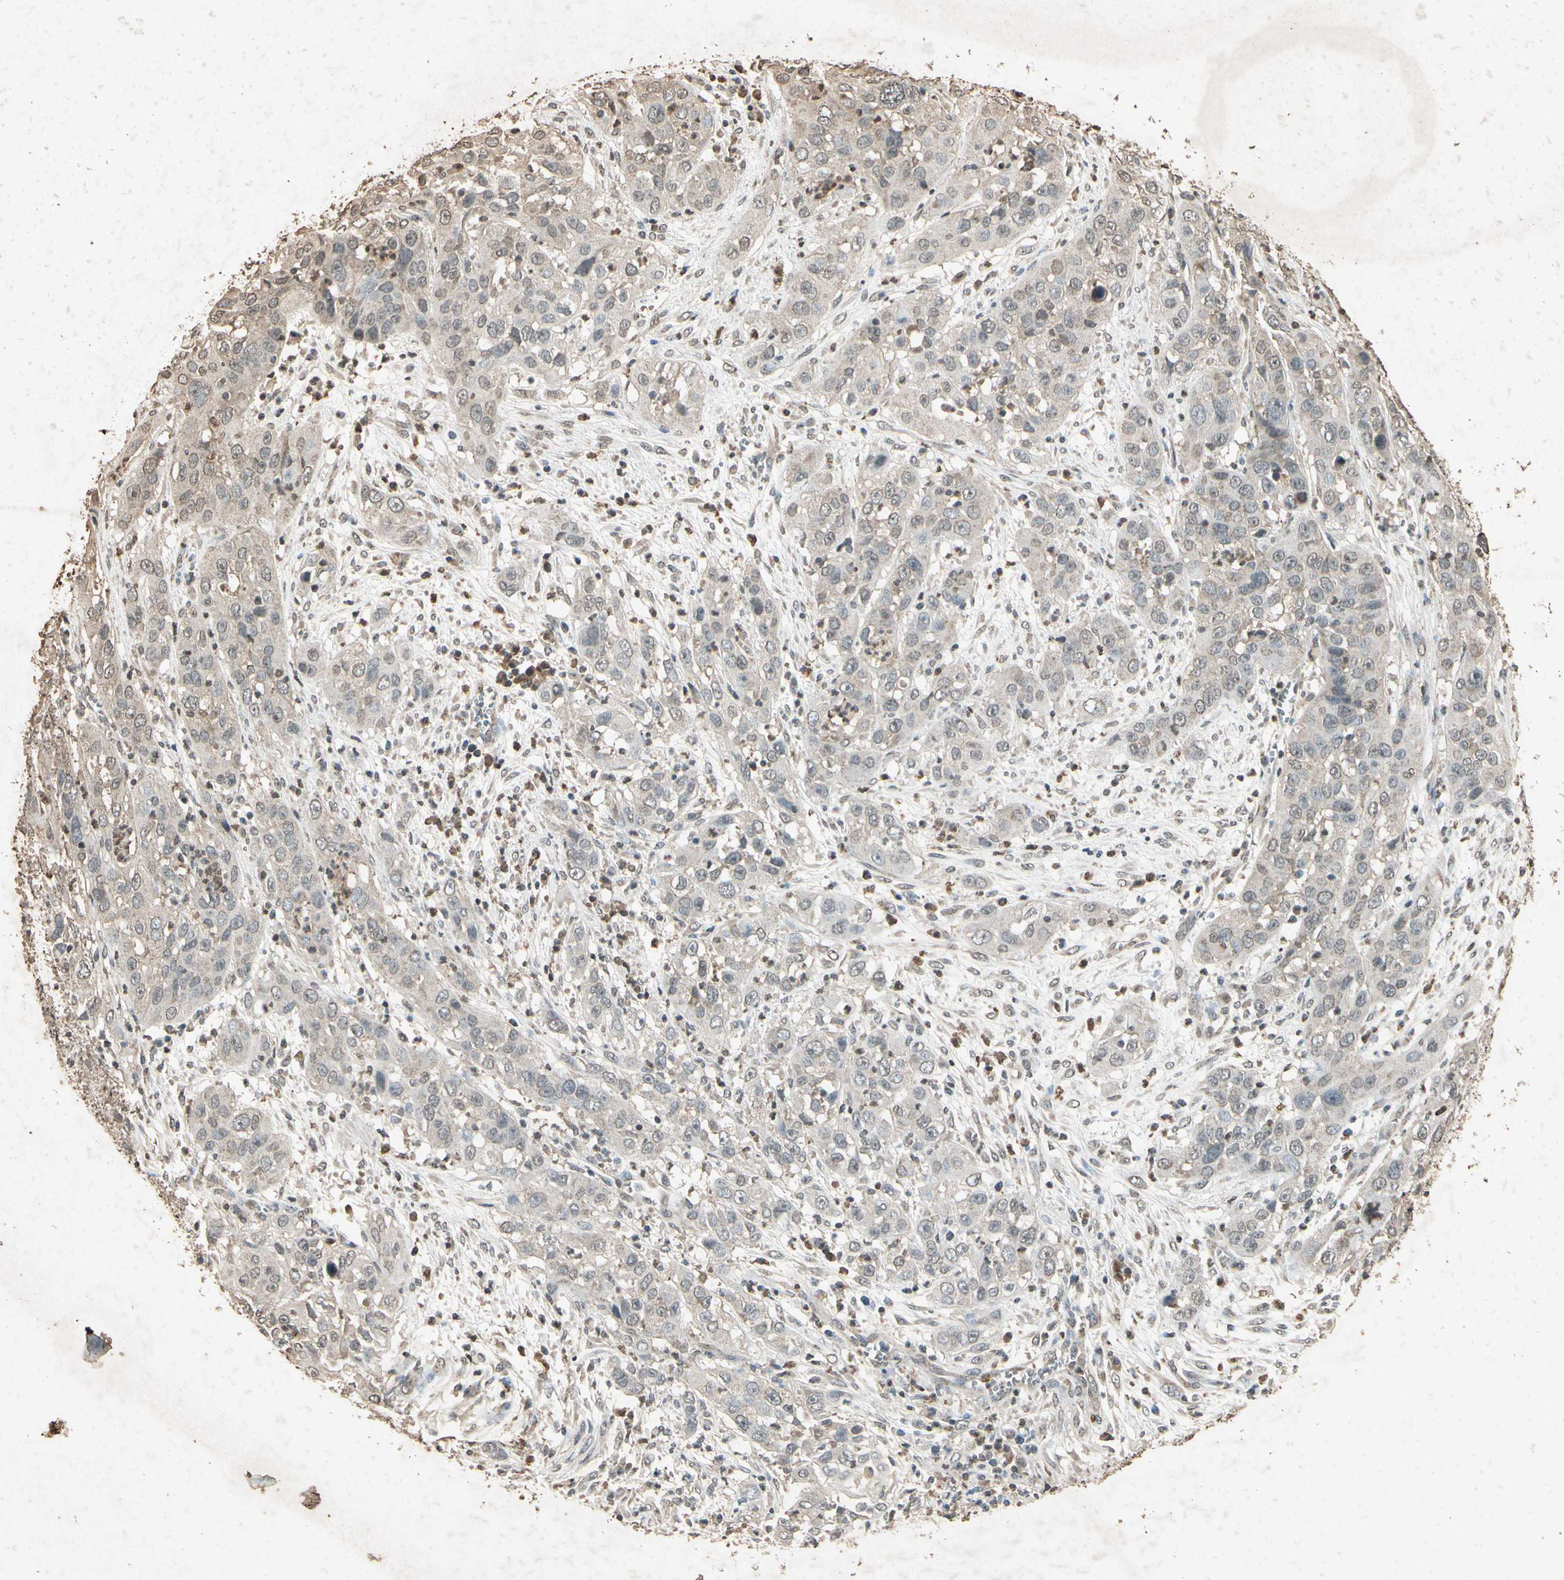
{"staining": {"intensity": "weak", "quantity": "25%-75%", "location": "cytoplasmic/membranous,nuclear"}, "tissue": "cervical cancer", "cell_type": "Tumor cells", "image_type": "cancer", "snomed": [{"axis": "morphology", "description": "Squamous cell carcinoma, NOS"}, {"axis": "topography", "description": "Cervix"}], "caption": "DAB immunohistochemical staining of human cervical cancer exhibits weak cytoplasmic/membranous and nuclear protein staining in approximately 25%-75% of tumor cells.", "gene": "GC", "patient": {"sex": "female", "age": 32}}